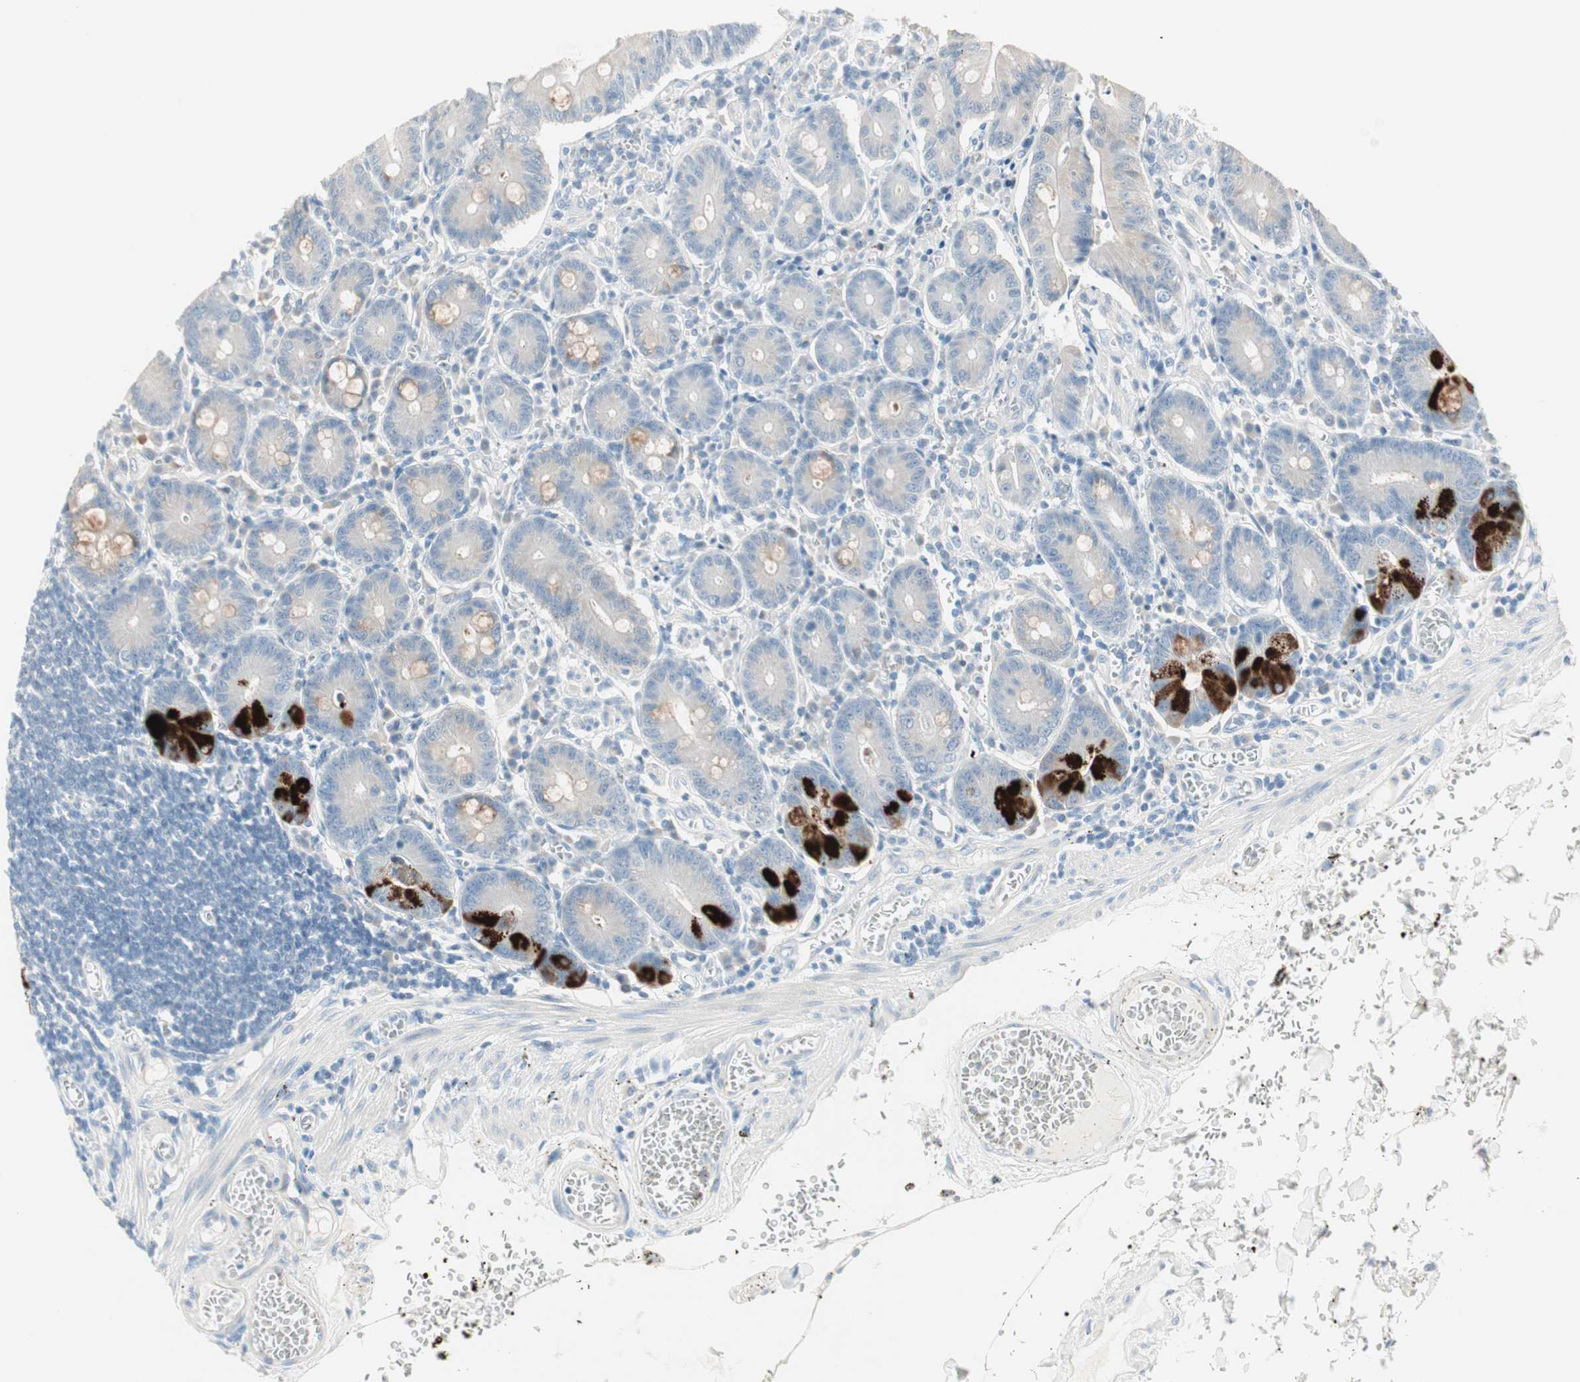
{"staining": {"intensity": "strong", "quantity": "<25%", "location": "cytoplasmic/membranous"}, "tissue": "small intestine", "cell_type": "Glandular cells", "image_type": "normal", "snomed": [{"axis": "morphology", "description": "Normal tissue, NOS"}, {"axis": "topography", "description": "Small intestine"}], "caption": "This histopathology image demonstrates benign small intestine stained with immunohistochemistry (IHC) to label a protein in brown. The cytoplasmic/membranous of glandular cells show strong positivity for the protein. Nuclei are counter-stained blue.", "gene": "SULT1C2", "patient": {"sex": "male", "age": 71}}